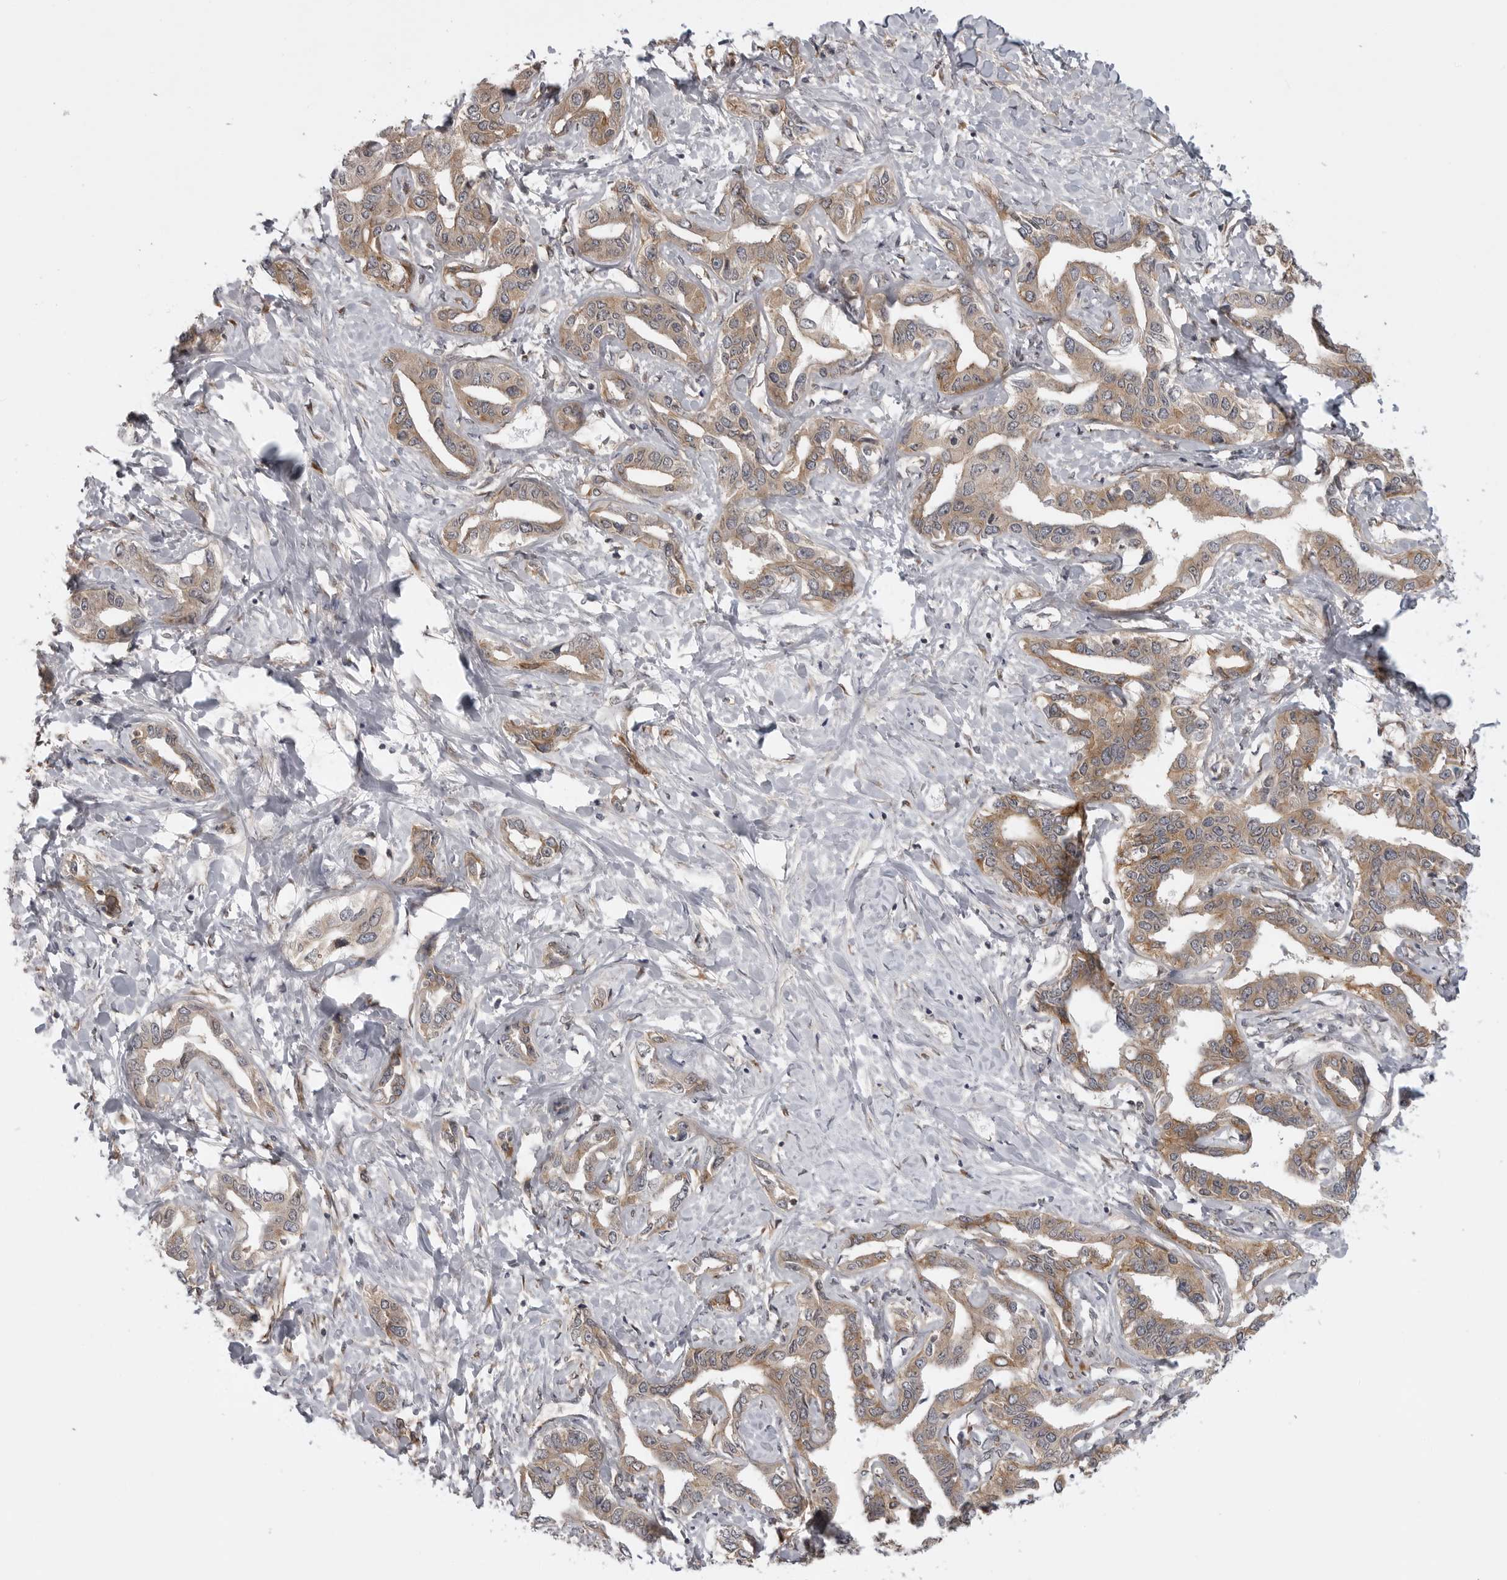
{"staining": {"intensity": "moderate", "quantity": ">75%", "location": "cytoplasmic/membranous"}, "tissue": "liver cancer", "cell_type": "Tumor cells", "image_type": "cancer", "snomed": [{"axis": "morphology", "description": "Cholangiocarcinoma"}, {"axis": "topography", "description": "Liver"}], "caption": "Liver cancer (cholangiocarcinoma) stained with DAB immunohistochemistry shows medium levels of moderate cytoplasmic/membranous positivity in approximately >75% of tumor cells. The protein is shown in brown color, while the nuclei are stained blue.", "gene": "LRRC45", "patient": {"sex": "male", "age": 59}}